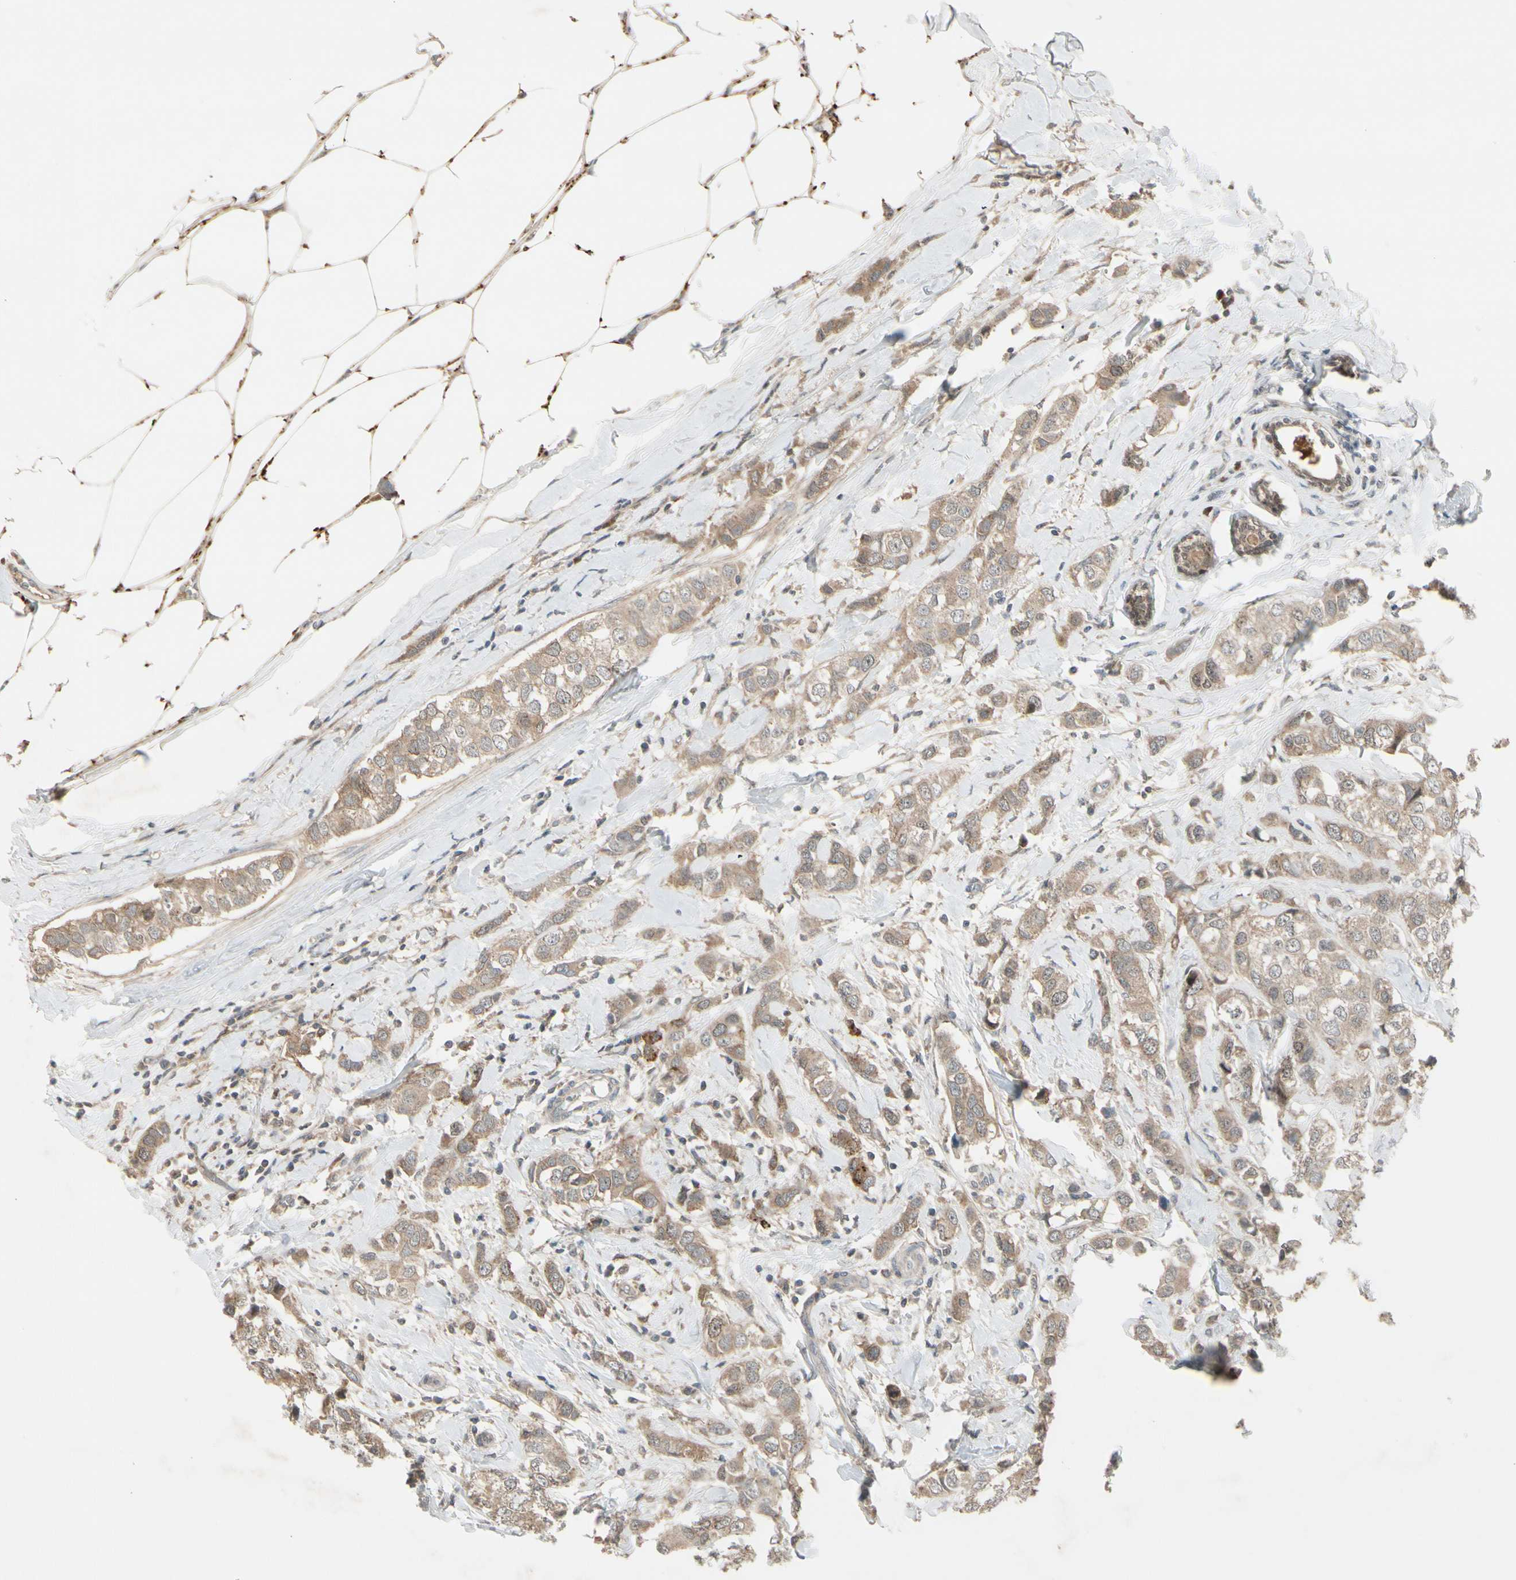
{"staining": {"intensity": "moderate", "quantity": ">75%", "location": "cytoplasmic/membranous"}, "tissue": "breast cancer", "cell_type": "Tumor cells", "image_type": "cancer", "snomed": [{"axis": "morphology", "description": "Duct carcinoma"}, {"axis": "topography", "description": "Breast"}], "caption": "Breast infiltrating ductal carcinoma was stained to show a protein in brown. There is medium levels of moderate cytoplasmic/membranous expression in about >75% of tumor cells.", "gene": "FHDC1", "patient": {"sex": "female", "age": 50}}